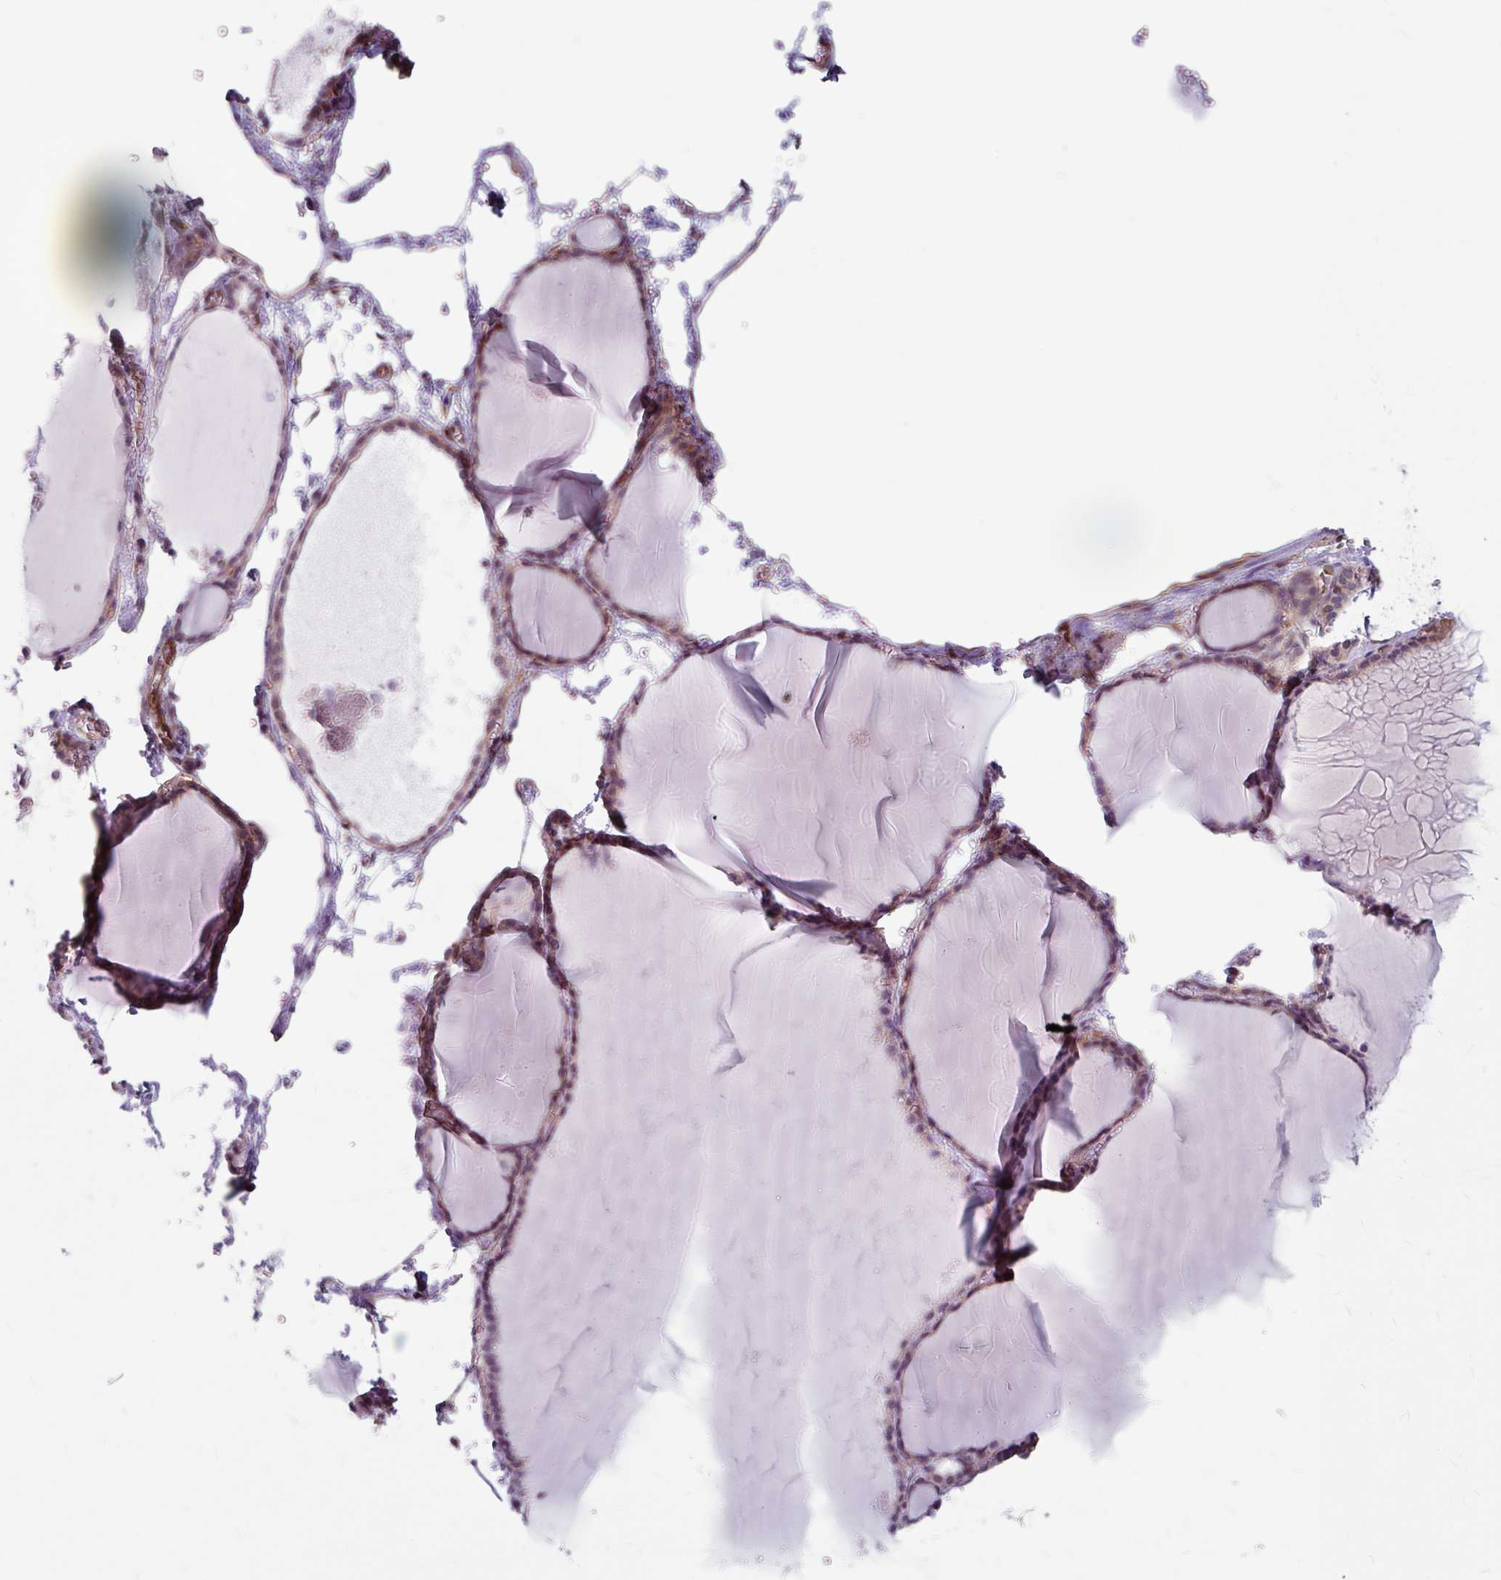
{"staining": {"intensity": "weak", "quantity": "25%-75%", "location": "cytoplasmic/membranous"}, "tissue": "thyroid gland", "cell_type": "Glandular cells", "image_type": "normal", "snomed": [{"axis": "morphology", "description": "Normal tissue, NOS"}, {"axis": "topography", "description": "Thyroid gland"}], "caption": "A low amount of weak cytoplasmic/membranous positivity is appreciated in about 25%-75% of glandular cells in normal thyroid gland. (IHC, brightfield microscopy, high magnification).", "gene": "DAAM2", "patient": {"sex": "female", "age": 49}}